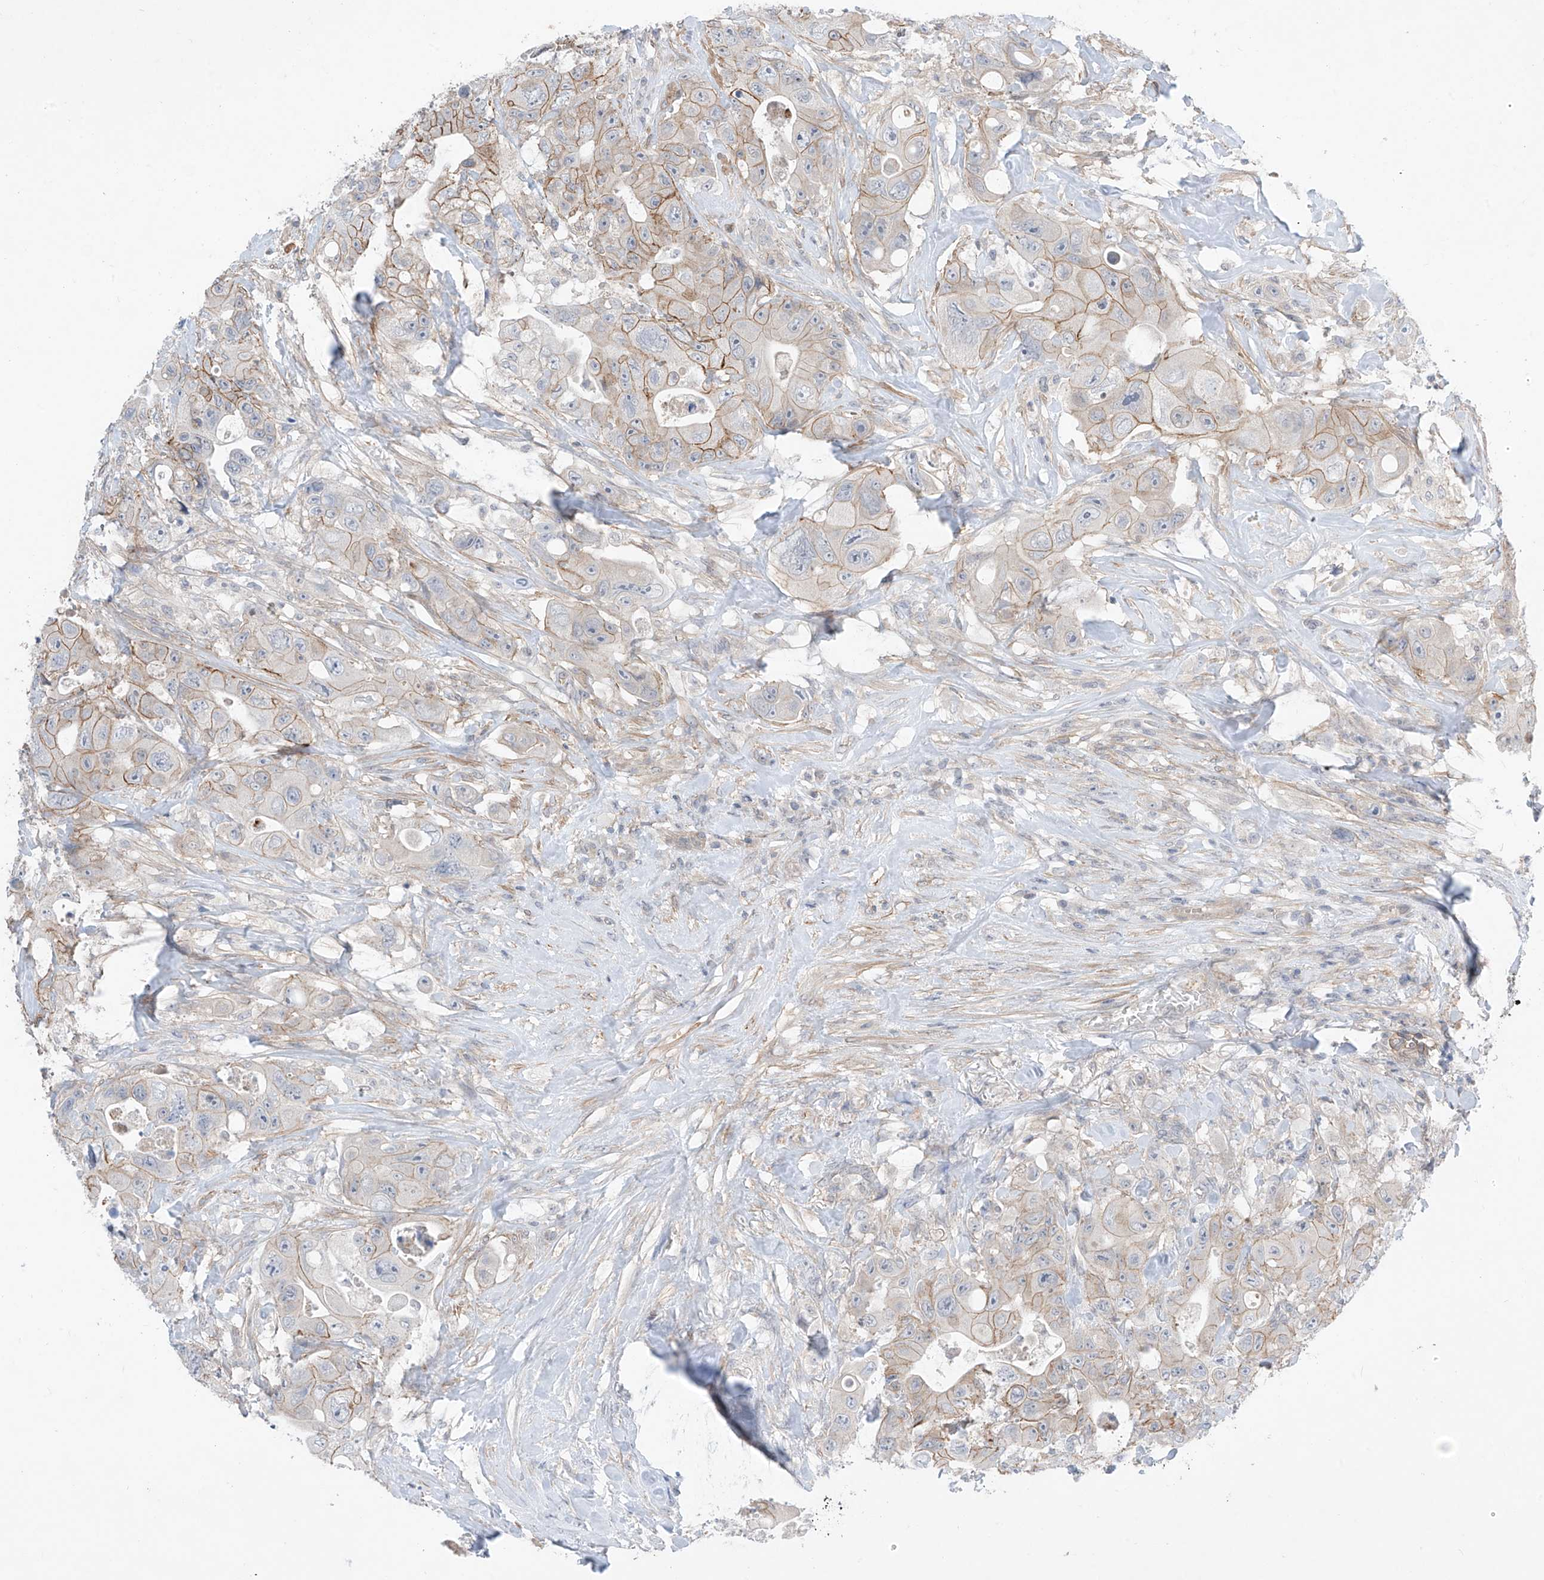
{"staining": {"intensity": "moderate", "quantity": "25%-75%", "location": "cytoplasmic/membranous"}, "tissue": "colorectal cancer", "cell_type": "Tumor cells", "image_type": "cancer", "snomed": [{"axis": "morphology", "description": "Adenocarcinoma, NOS"}, {"axis": "topography", "description": "Colon"}], "caption": "DAB immunohistochemical staining of human colorectal cancer (adenocarcinoma) reveals moderate cytoplasmic/membranous protein staining in approximately 25%-75% of tumor cells.", "gene": "ABLIM2", "patient": {"sex": "female", "age": 46}}